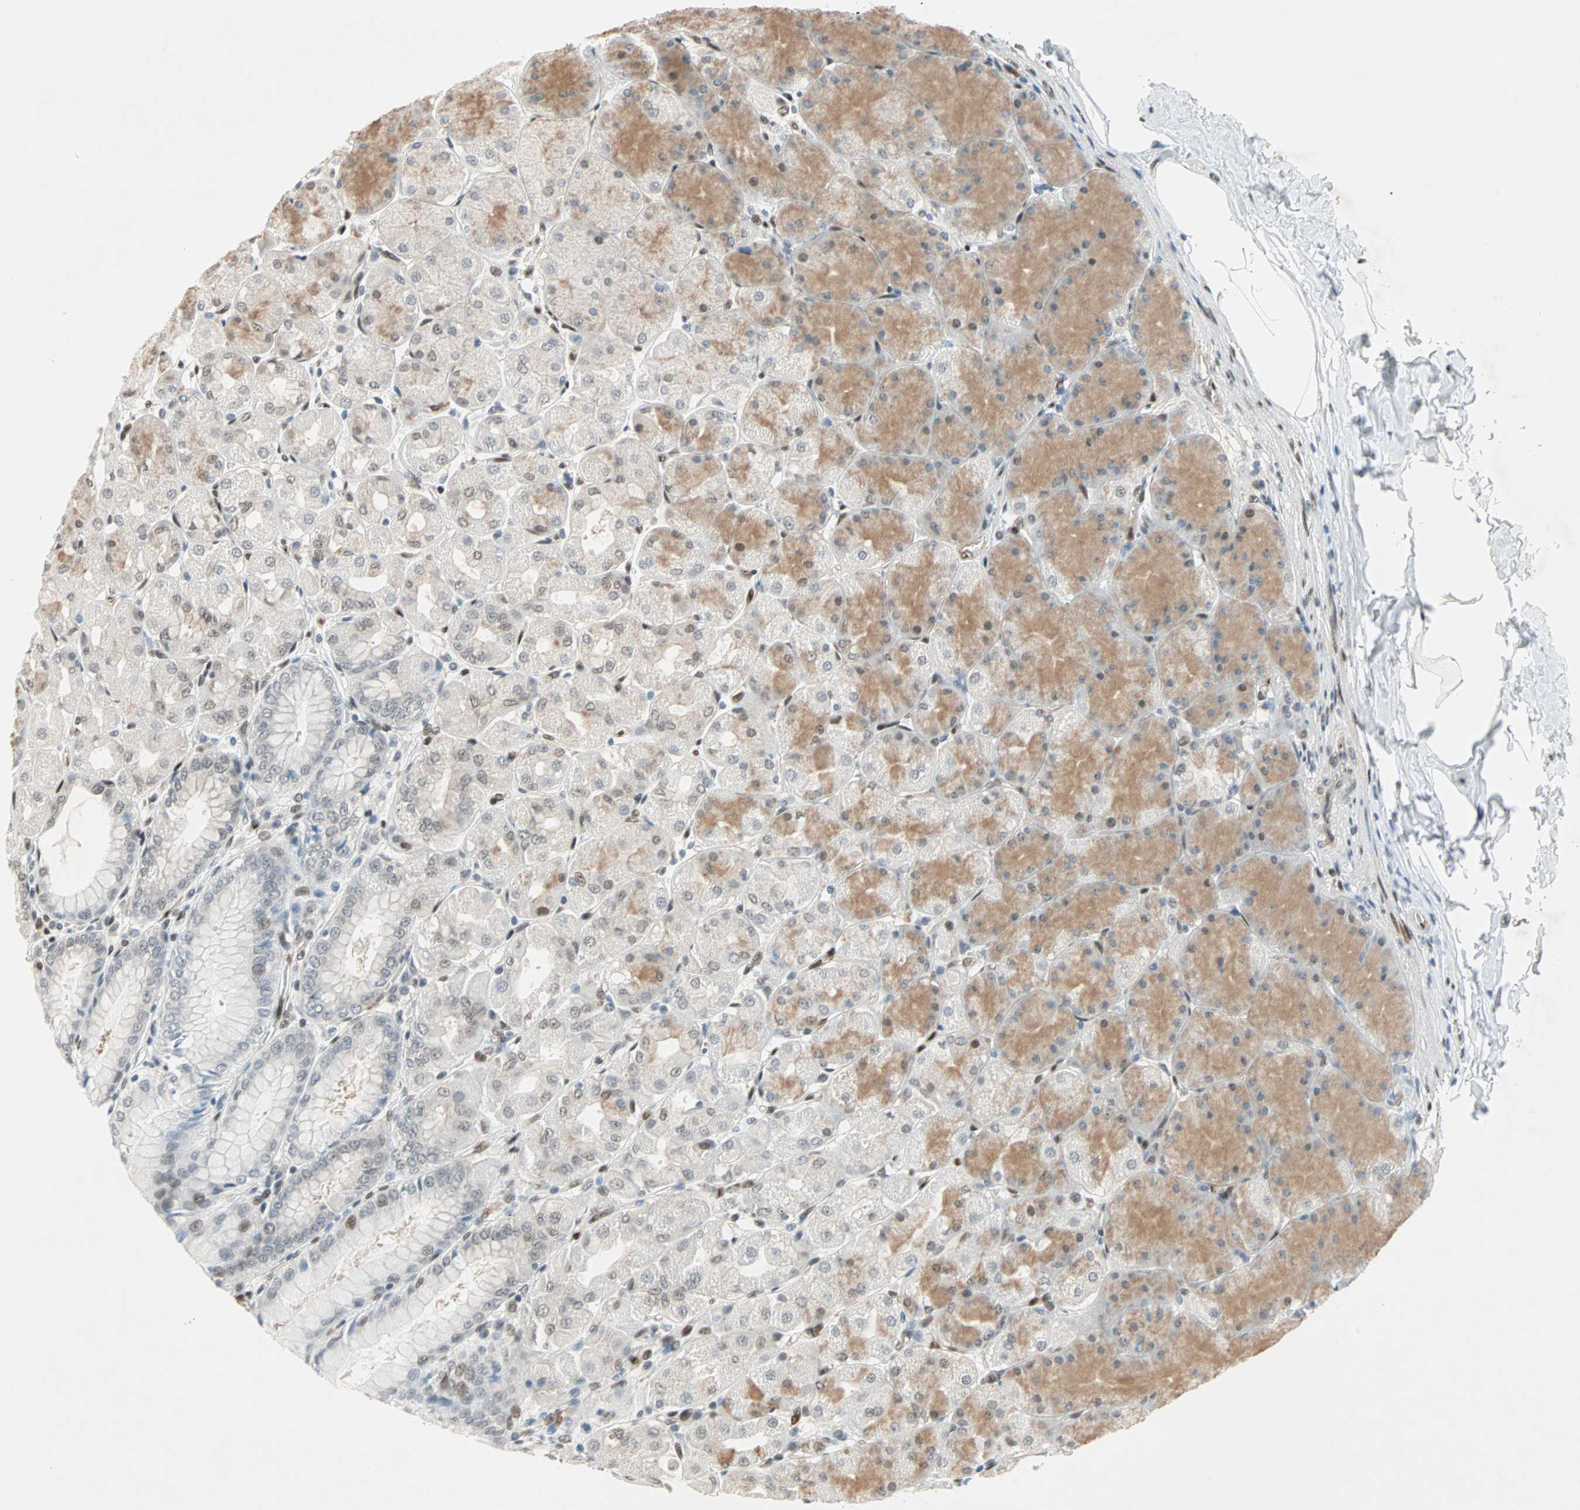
{"staining": {"intensity": "moderate", "quantity": "25%-75%", "location": "cytoplasmic/membranous,nuclear"}, "tissue": "stomach", "cell_type": "Glandular cells", "image_type": "normal", "snomed": [{"axis": "morphology", "description": "Normal tissue, NOS"}, {"axis": "topography", "description": "Stomach, upper"}], "caption": "A brown stain highlights moderate cytoplasmic/membranous,nuclear positivity of a protein in glandular cells of normal stomach. (Stains: DAB in brown, nuclei in blue, Microscopy: brightfield microscopy at high magnification).", "gene": "WWTR1", "patient": {"sex": "female", "age": 56}}